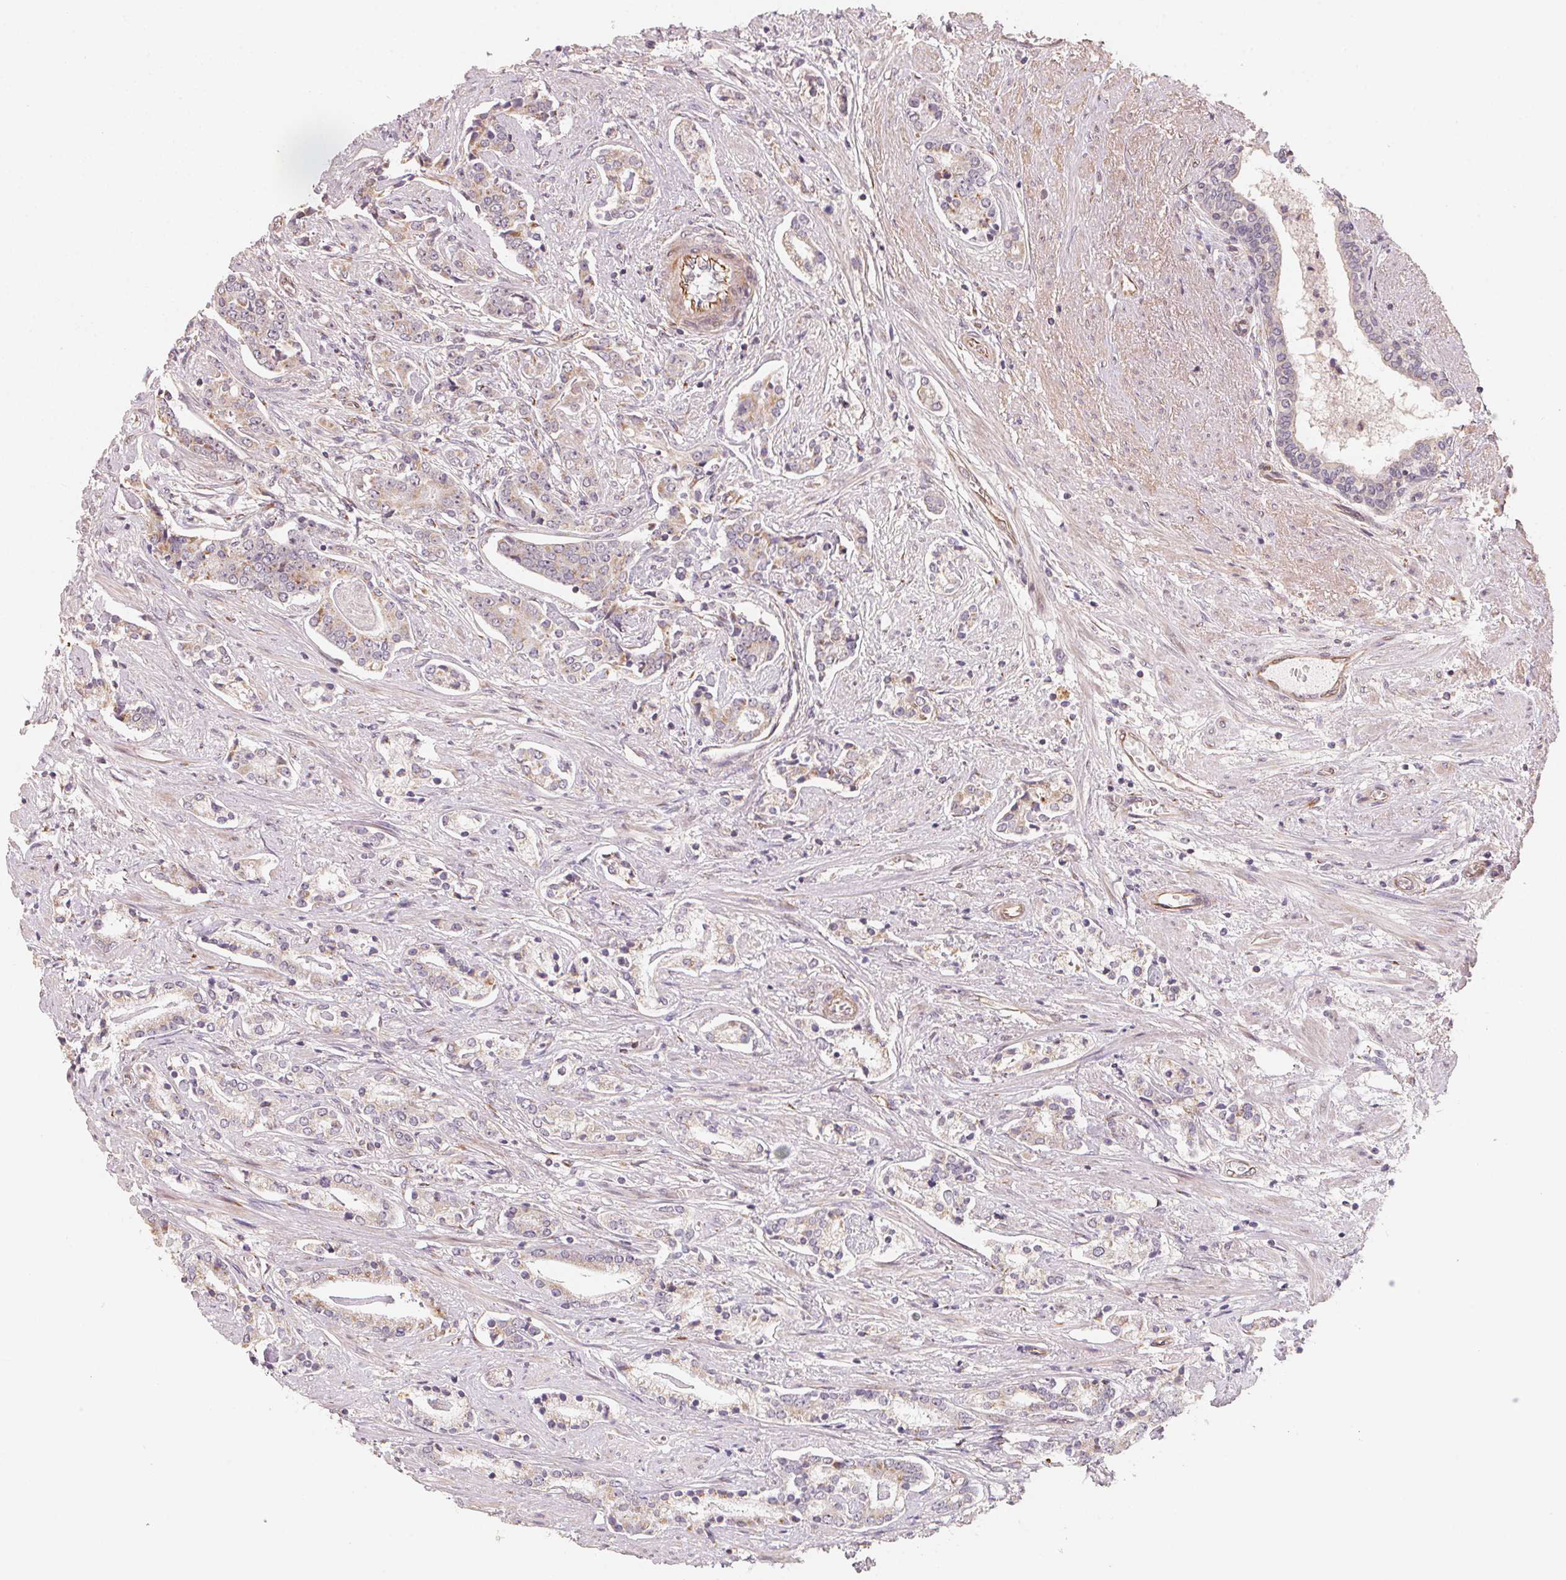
{"staining": {"intensity": "weak", "quantity": "25%-75%", "location": "cytoplasmic/membranous"}, "tissue": "prostate cancer", "cell_type": "Tumor cells", "image_type": "cancer", "snomed": [{"axis": "morphology", "description": "Adenocarcinoma, NOS"}, {"axis": "topography", "description": "Prostate"}], "caption": "Protein expression analysis of adenocarcinoma (prostate) exhibits weak cytoplasmic/membranous positivity in approximately 25%-75% of tumor cells.", "gene": "TSPAN12", "patient": {"sex": "male", "age": 64}}